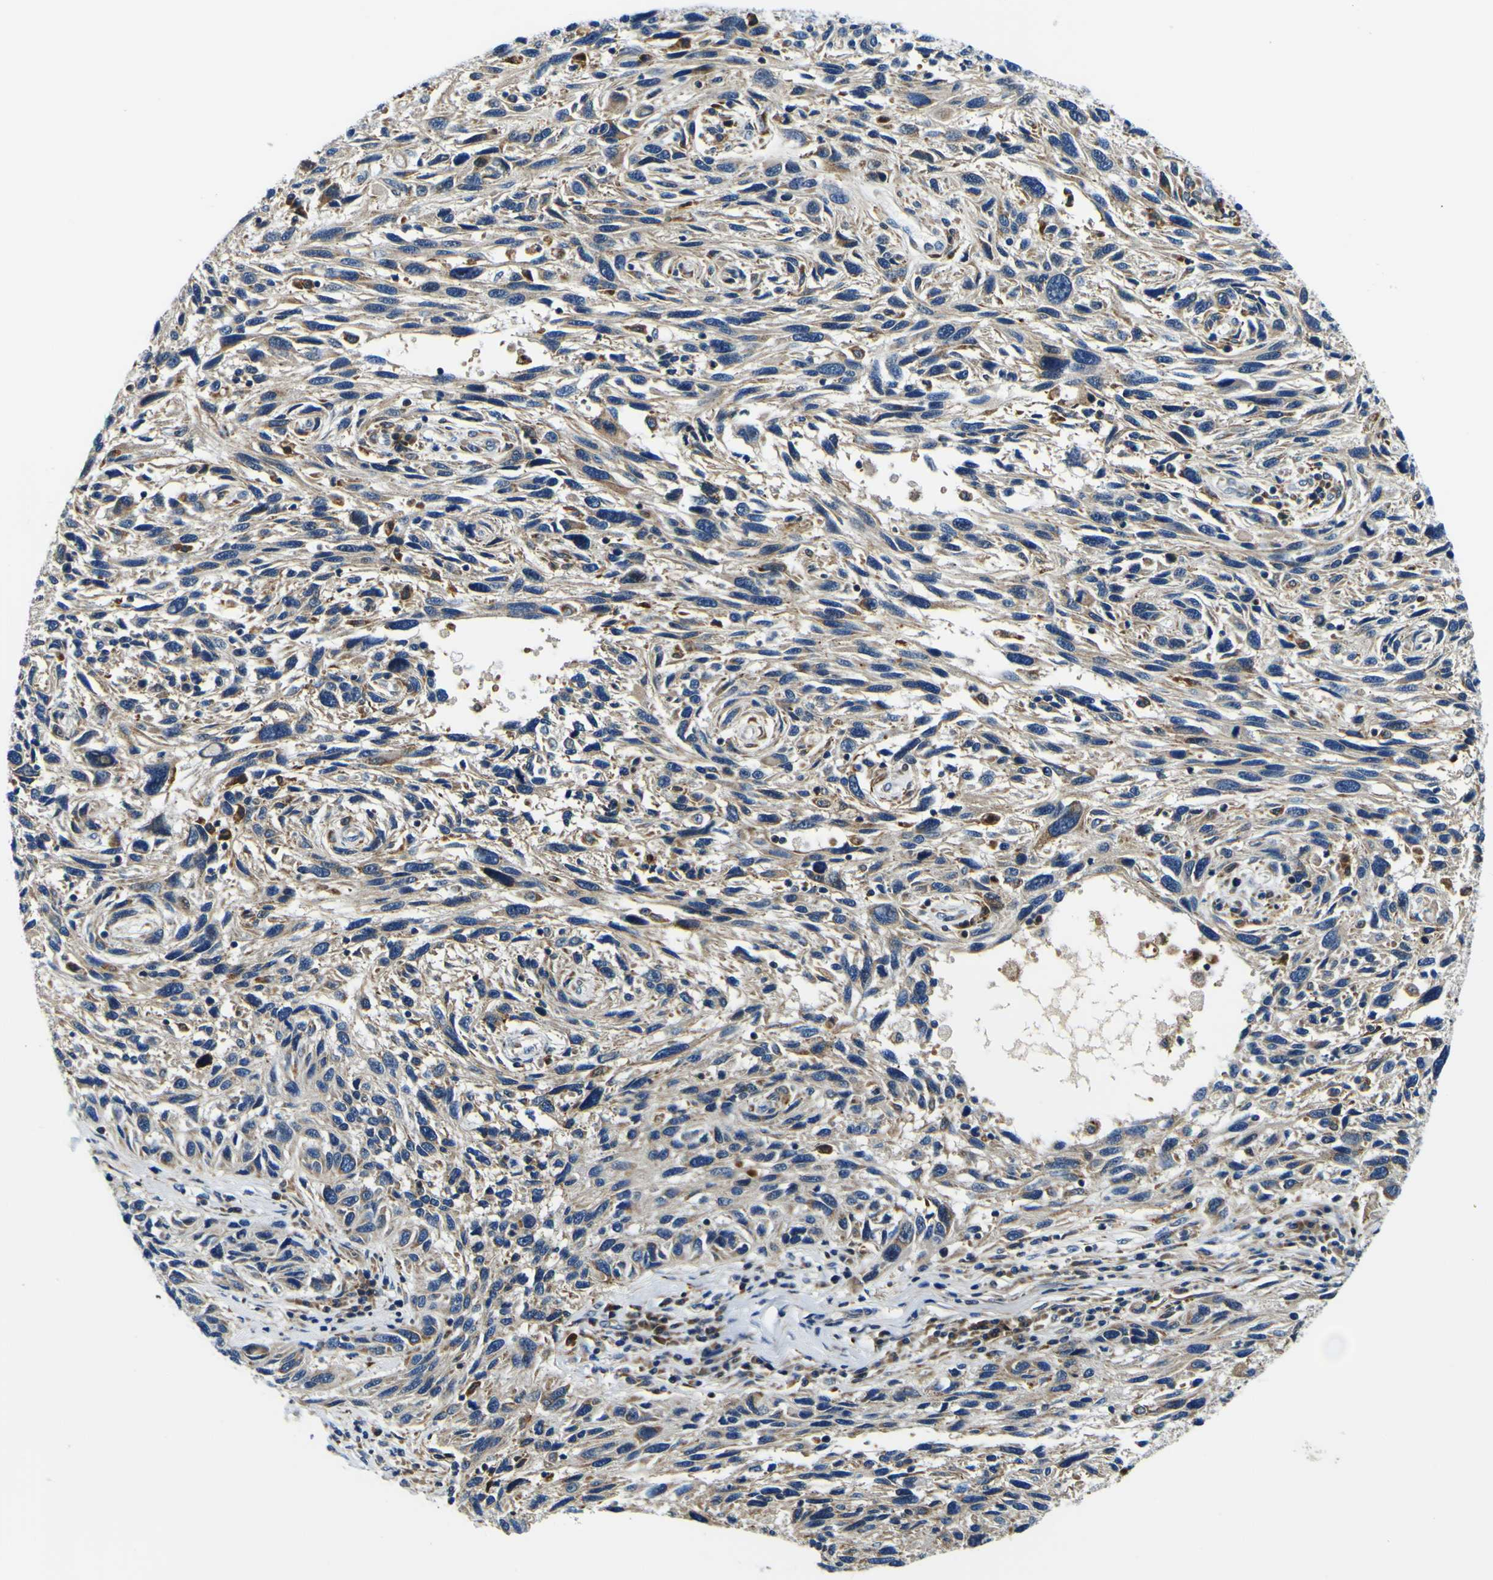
{"staining": {"intensity": "weak", "quantity": "<25%", "location": "cytoplasmic/membranous"}, "tissue": "melanoma", "cell_type": "Tumor cells", "image_type": "cancer", "snomed": [{"axis": "morphology", "description": "Malignant melanoma, NOS"}, {"axis": "topography", "description": "Skin"}], "caption": "The photomicrograph reveals no significant expression in tumor cells of melanoma. (Stains: DAB (3,3'-diaminobenzidine) immunohistochemistry (IHC) with hematoxylin counter stain, Microscopy: brightfield microscopy at high magnification).", "gene": "NLRP3", "patient": {"sex": "male", "age": 53}}